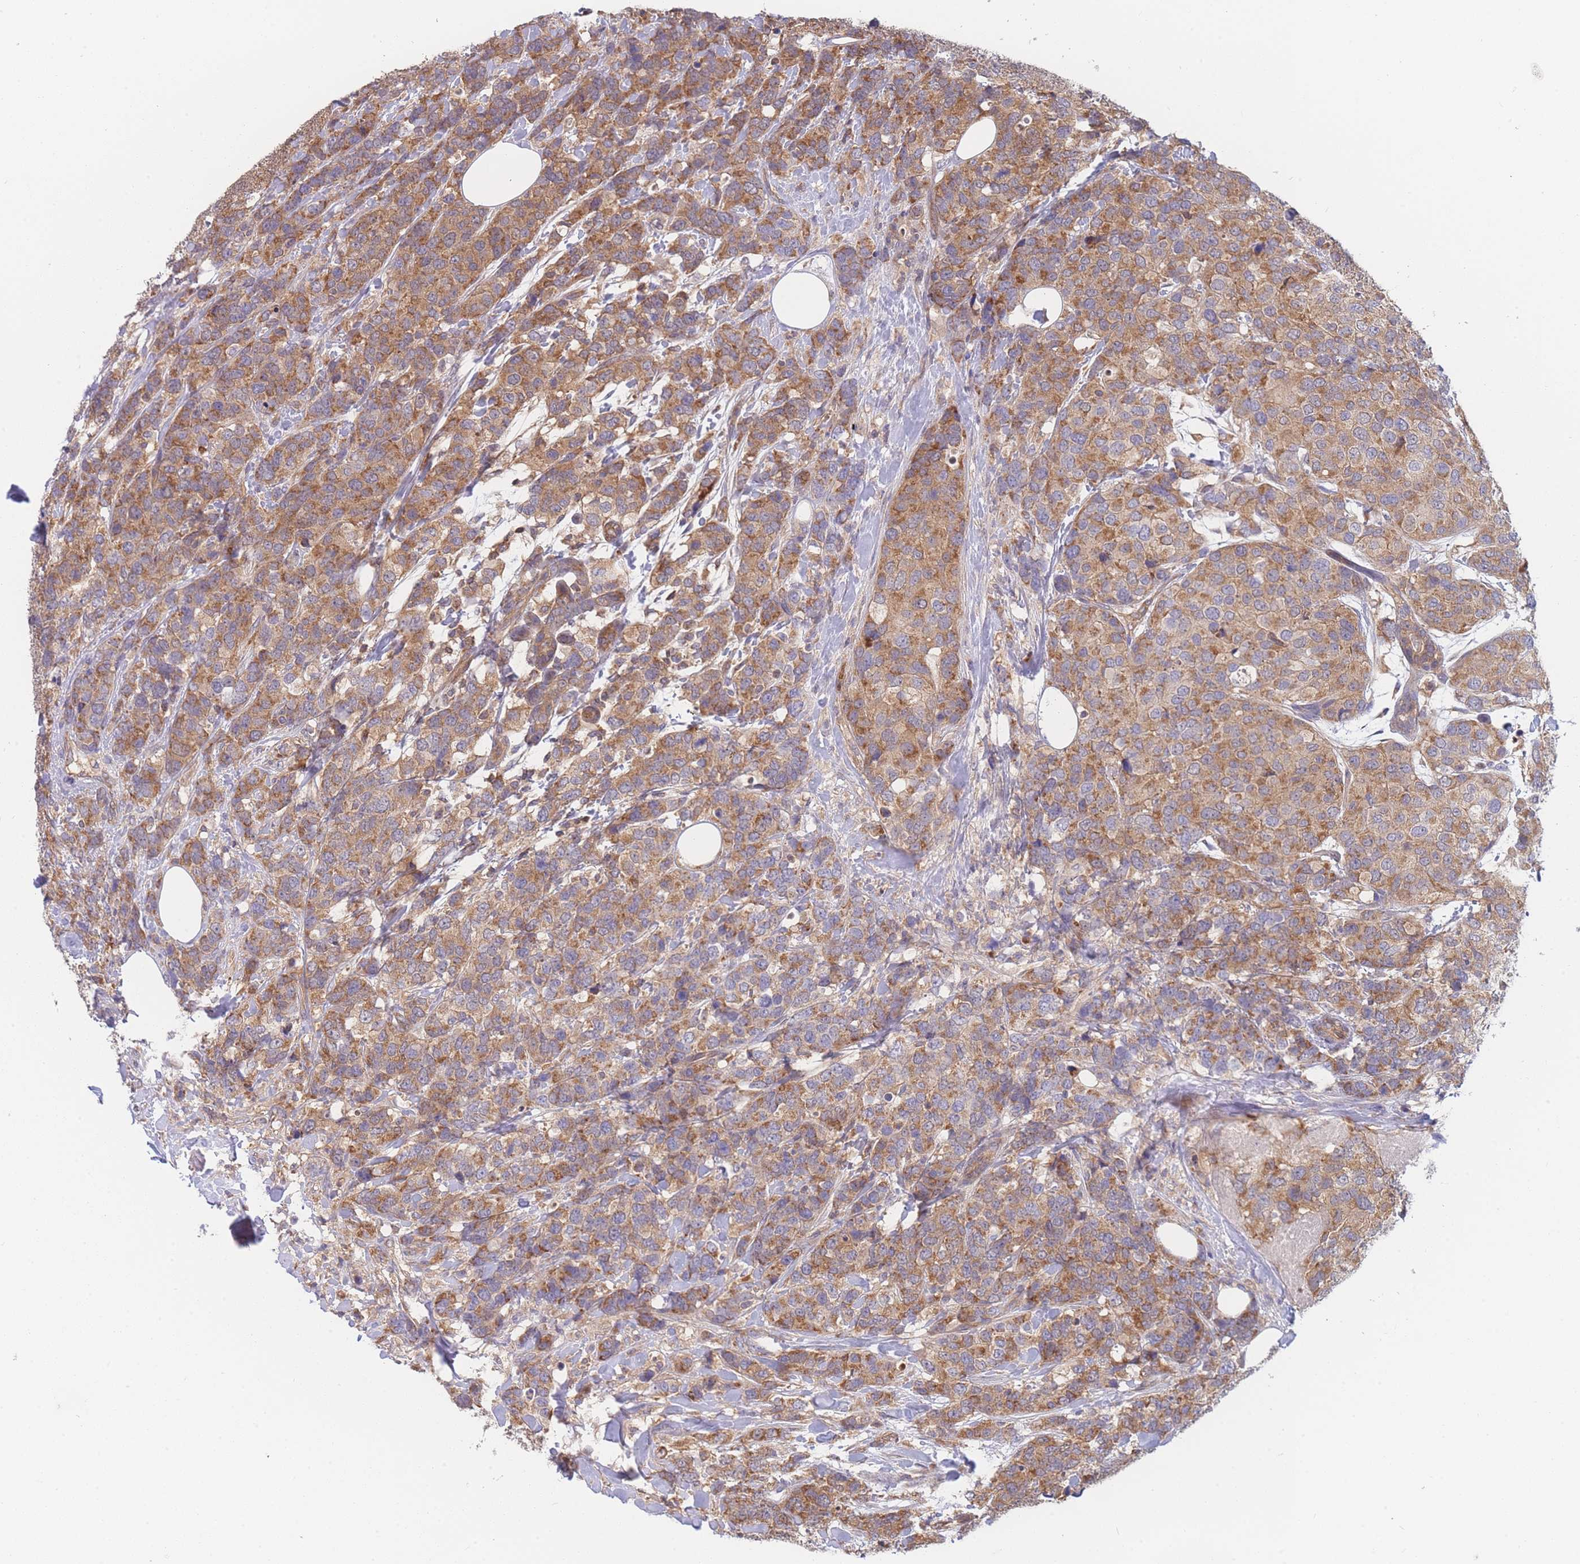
{"staining": {"intensity": "moderate", "quantity": ">75%", "location": "cytoplasmic/membranous"}, "tissue": "breast cancer", "cell_type": "Tumor cells", "image_type": "cancer", "snomed": [{"axis": "morphology", "description": "Lobular carcinoma"}, {"axis": "topography", "description": "Breast"}], "caption": "This is a micrograph of immunohistochemistry (IHC) staining of breast cancer (lobular carcinoma), which shows moderate positivity in the cytoplasmic/membranous of tumor cells.", "gene": "MRPS18B", "patient": {"sex": "female", "age": 59}}